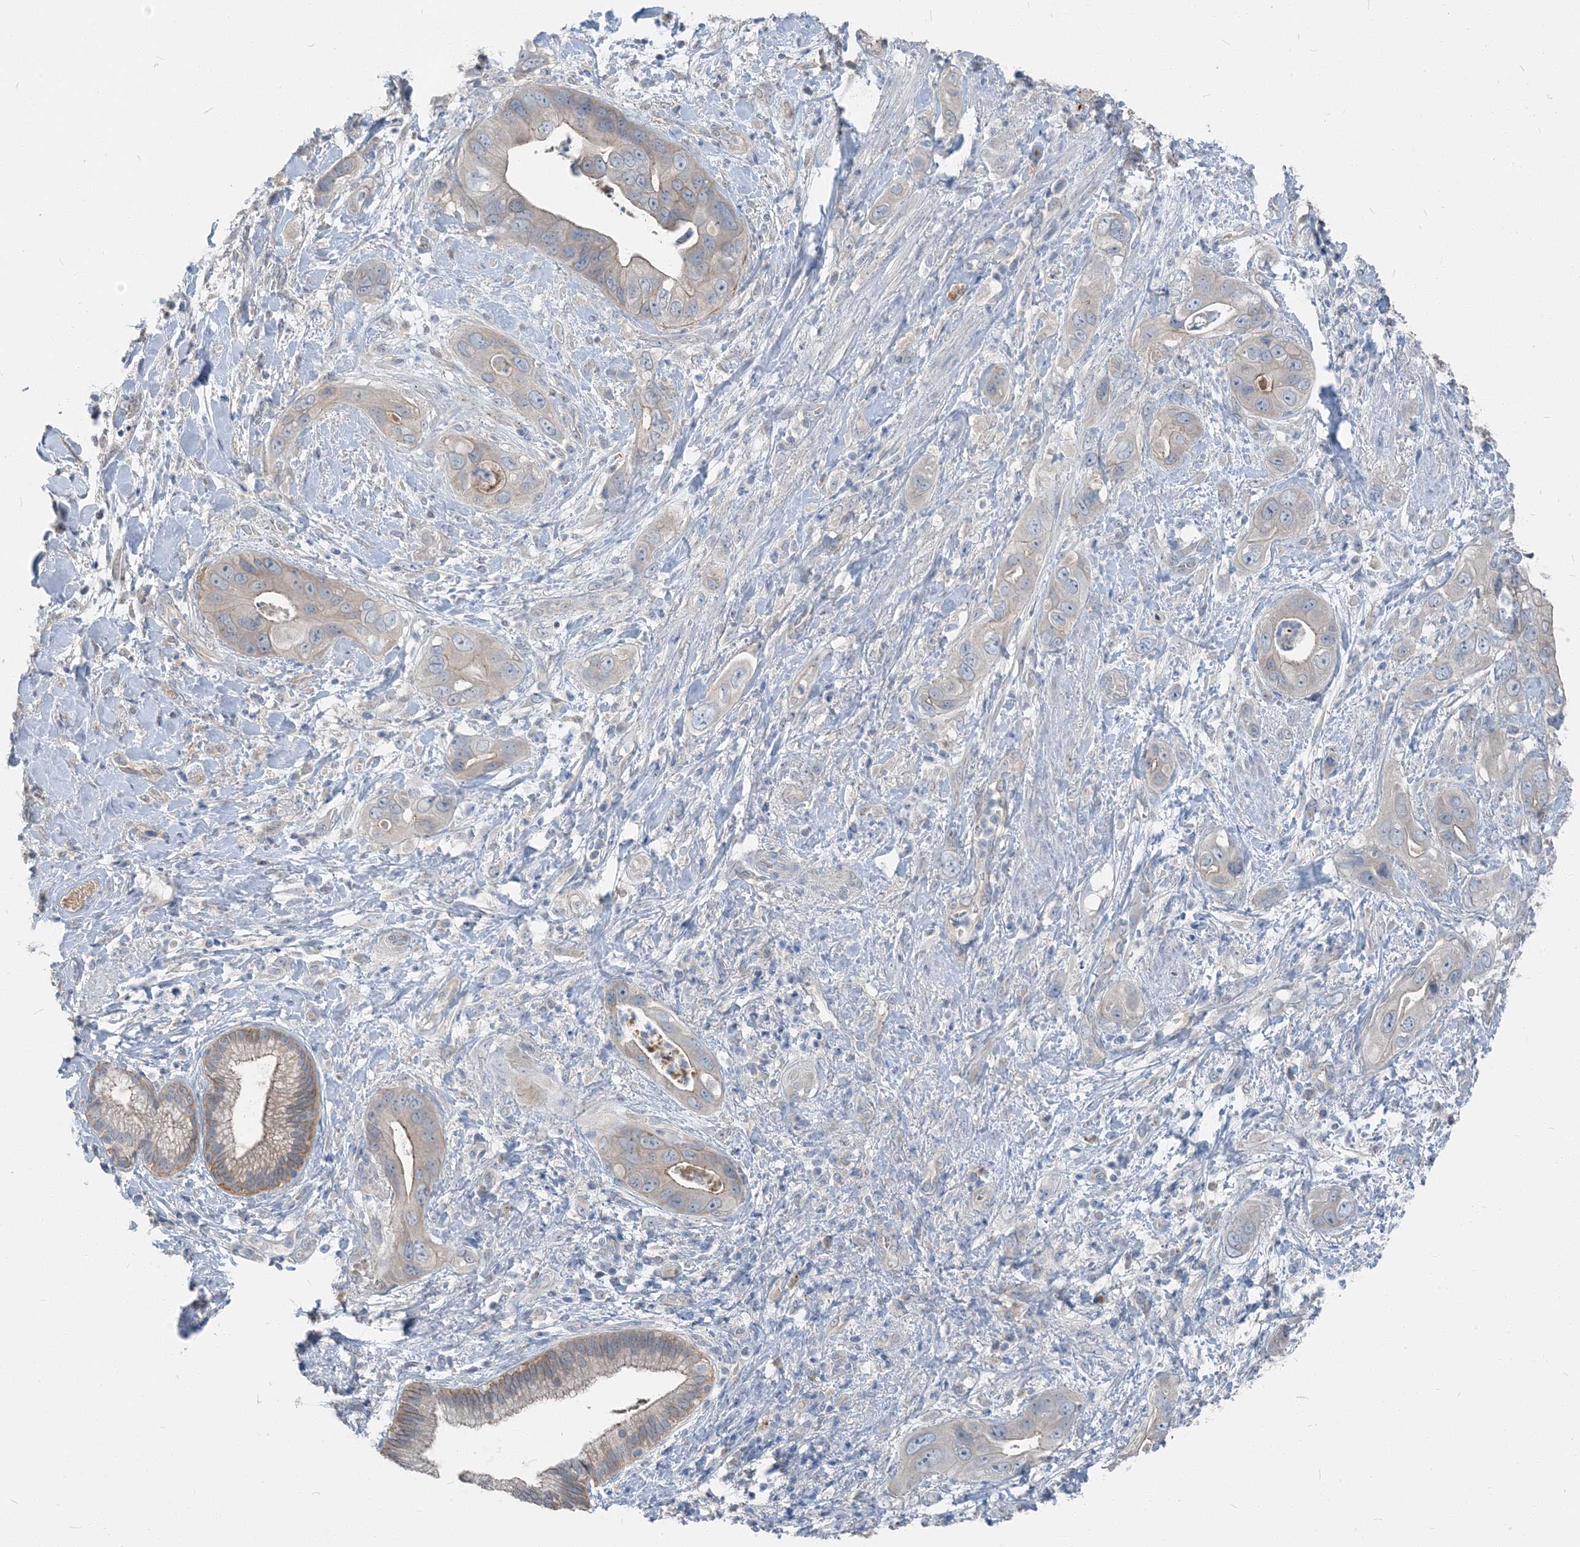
{"staining": {"intensity": "negative", "quantity": "none", "location": "none"}, "tissue": "pancreatic cancer", "cell_type": "Tumor cells", "image_type": "cancer", "snomed": [{"axis": "morphology", "description": "Adenocarcinoma, NOS"}, {"axis": "topography", "description": "Pancreas"}], "caption": "A high-resolution histopathology image shows IHC staining of pancreatic adenocarcinoma, which demonstrates no significant expression in tumor cells.", "gene": "NCOA7", "patient": {"sex": "female", "age": 78}}